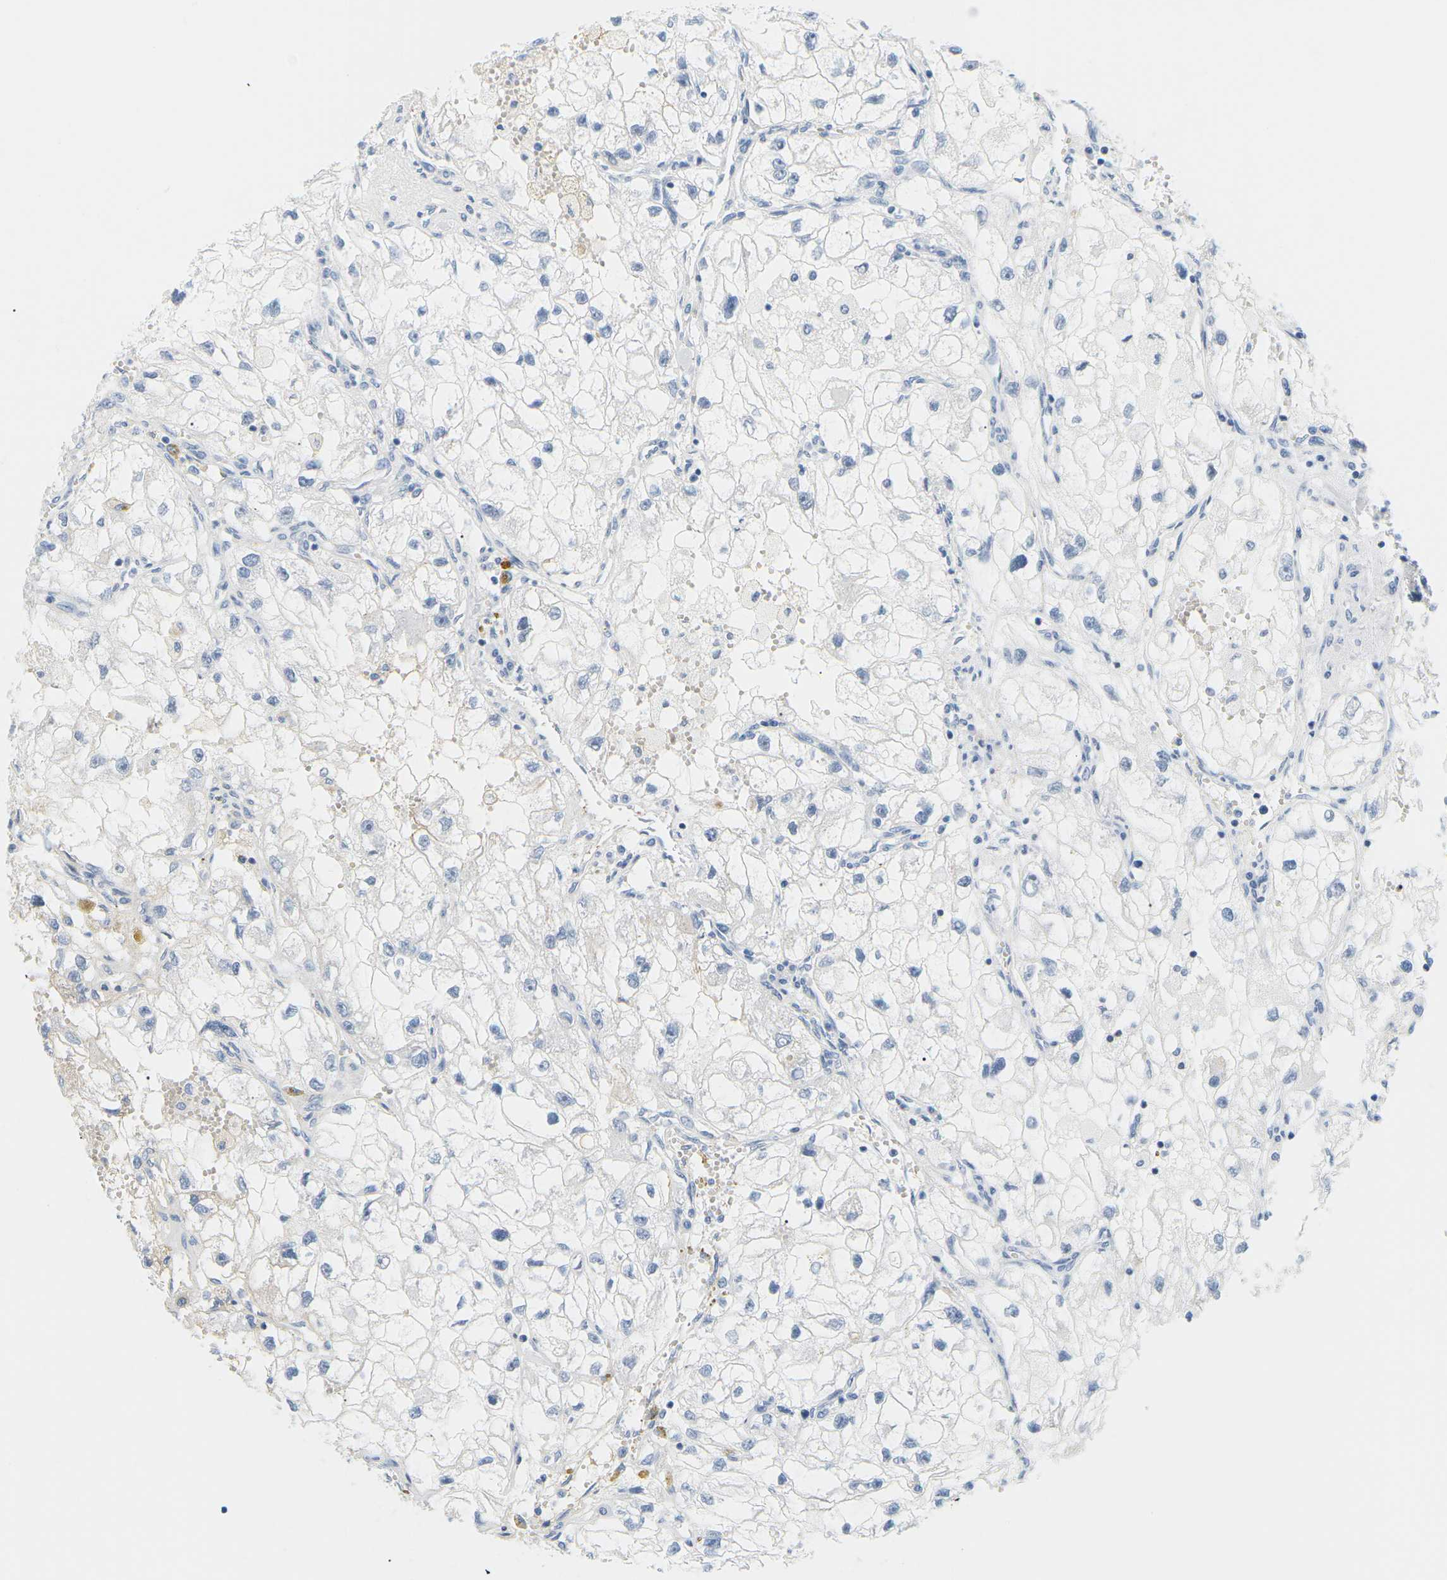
{"staining": {"intensity": "negative", "quantity": "none", "location": "none"}, "tissue": "renal cancer", "cell_type": "Tumor cells", "image_type": "cancer", "snomed": [{"axis": "morphology", "description": "Adenocarcinoma, NOS"}, {"axis": "topography", "description": "Kidney"}], "caption": "Human renal cancer (adenocarcinoma) stained for a protein using IHC exhibits no staining in tumor cells.", "gene": "APOB", "patient": {"sex": "female", "age": 70}}